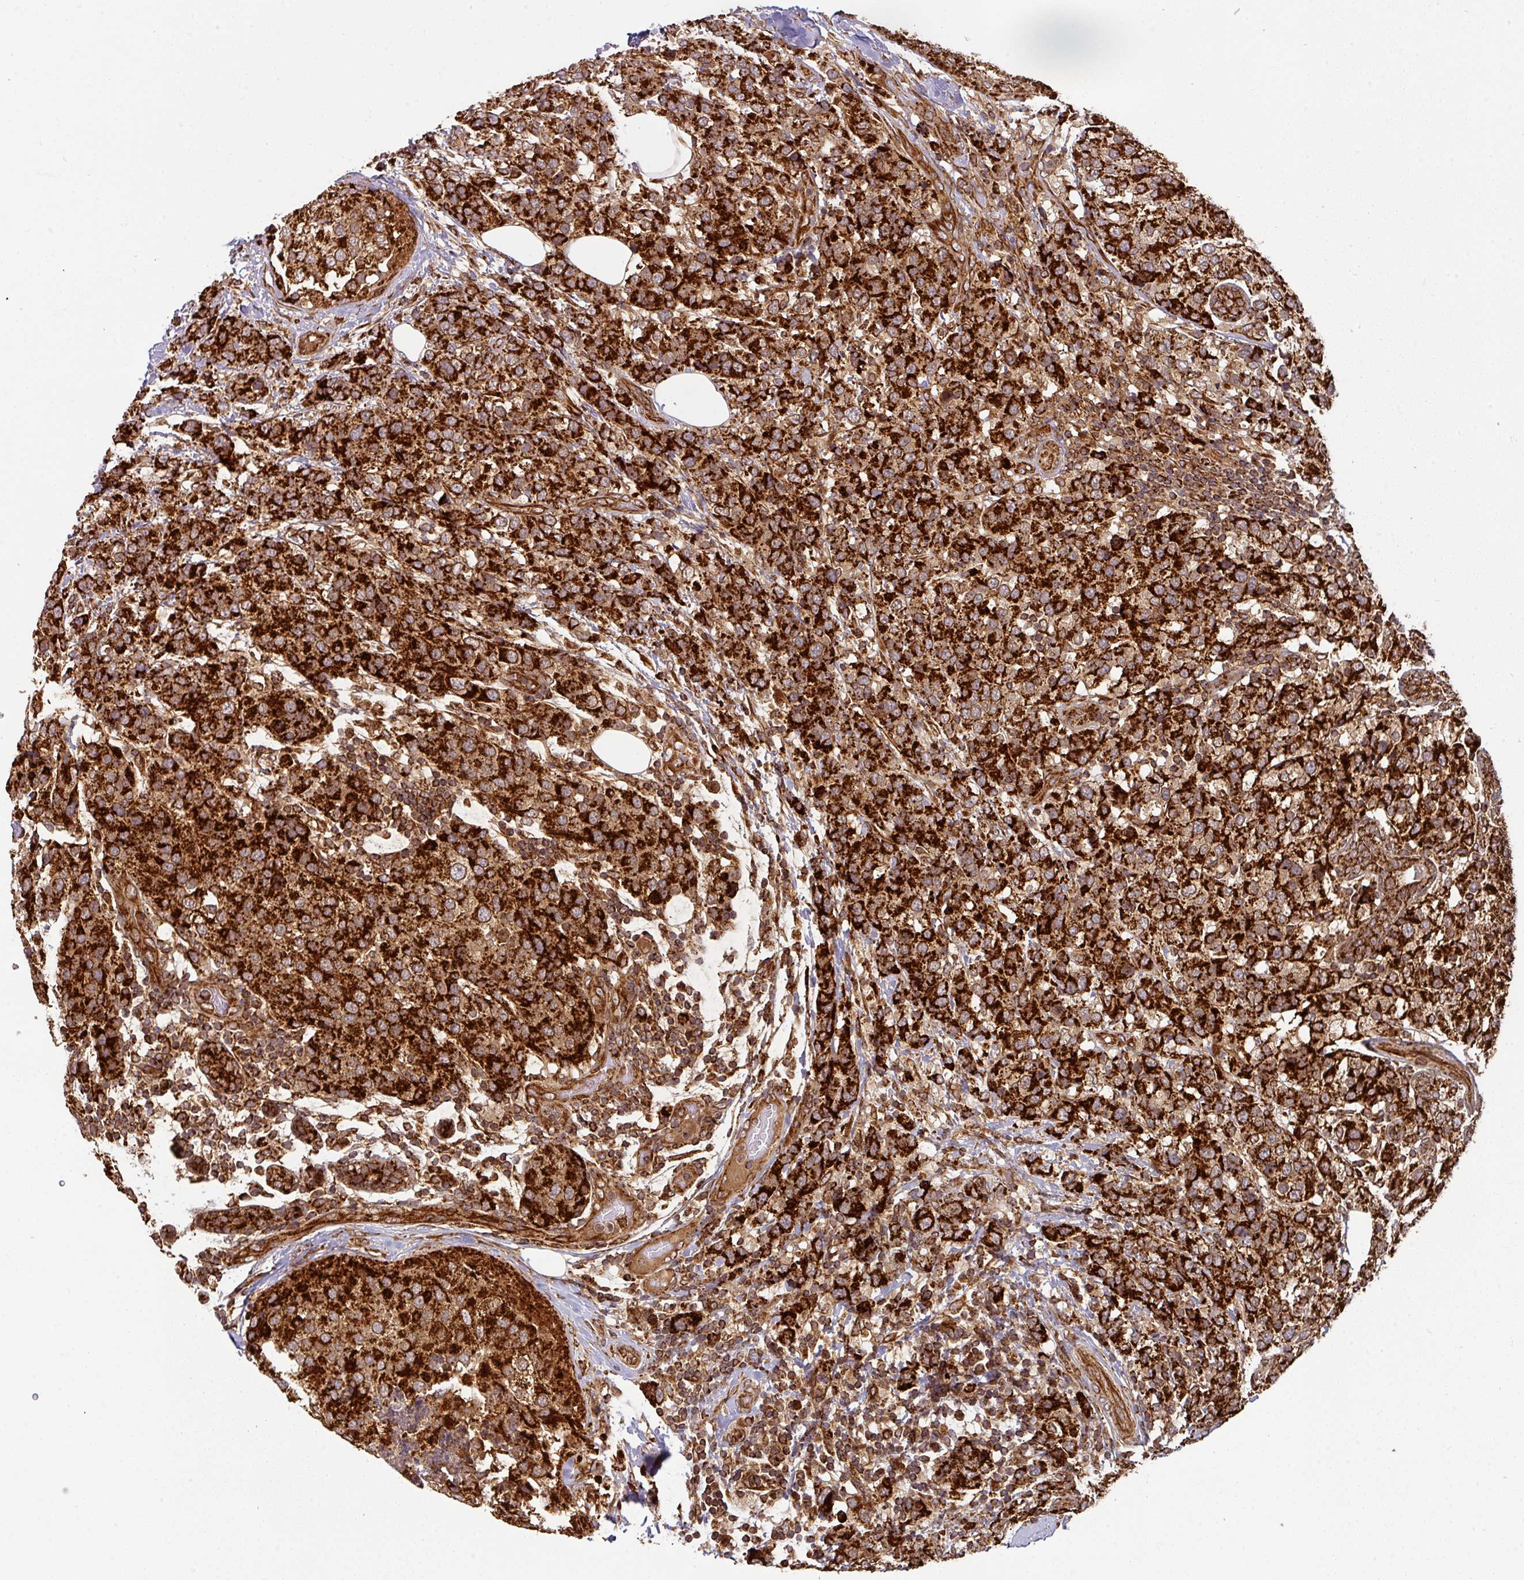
{"staining": {"intensity": "strong", "quantity": ">75%", "location": "cytoplasmic/membranous"}, "tissue": "breast cancer", "cell_type": "Tumor cells", "image_type": "cancer", "snomed": [{"axis": "morphology", "description": "Lobular carcinoma"}, {"axis": "topography", "description": "Breast"}], "caption": "Tumor cells demonstrate strong cytoplasmic/membranous positivity in about >75% of cells in breast lobular carcinoma.", "gene": "TRAP1", "patient": {"sex": "female", "age": 59}}